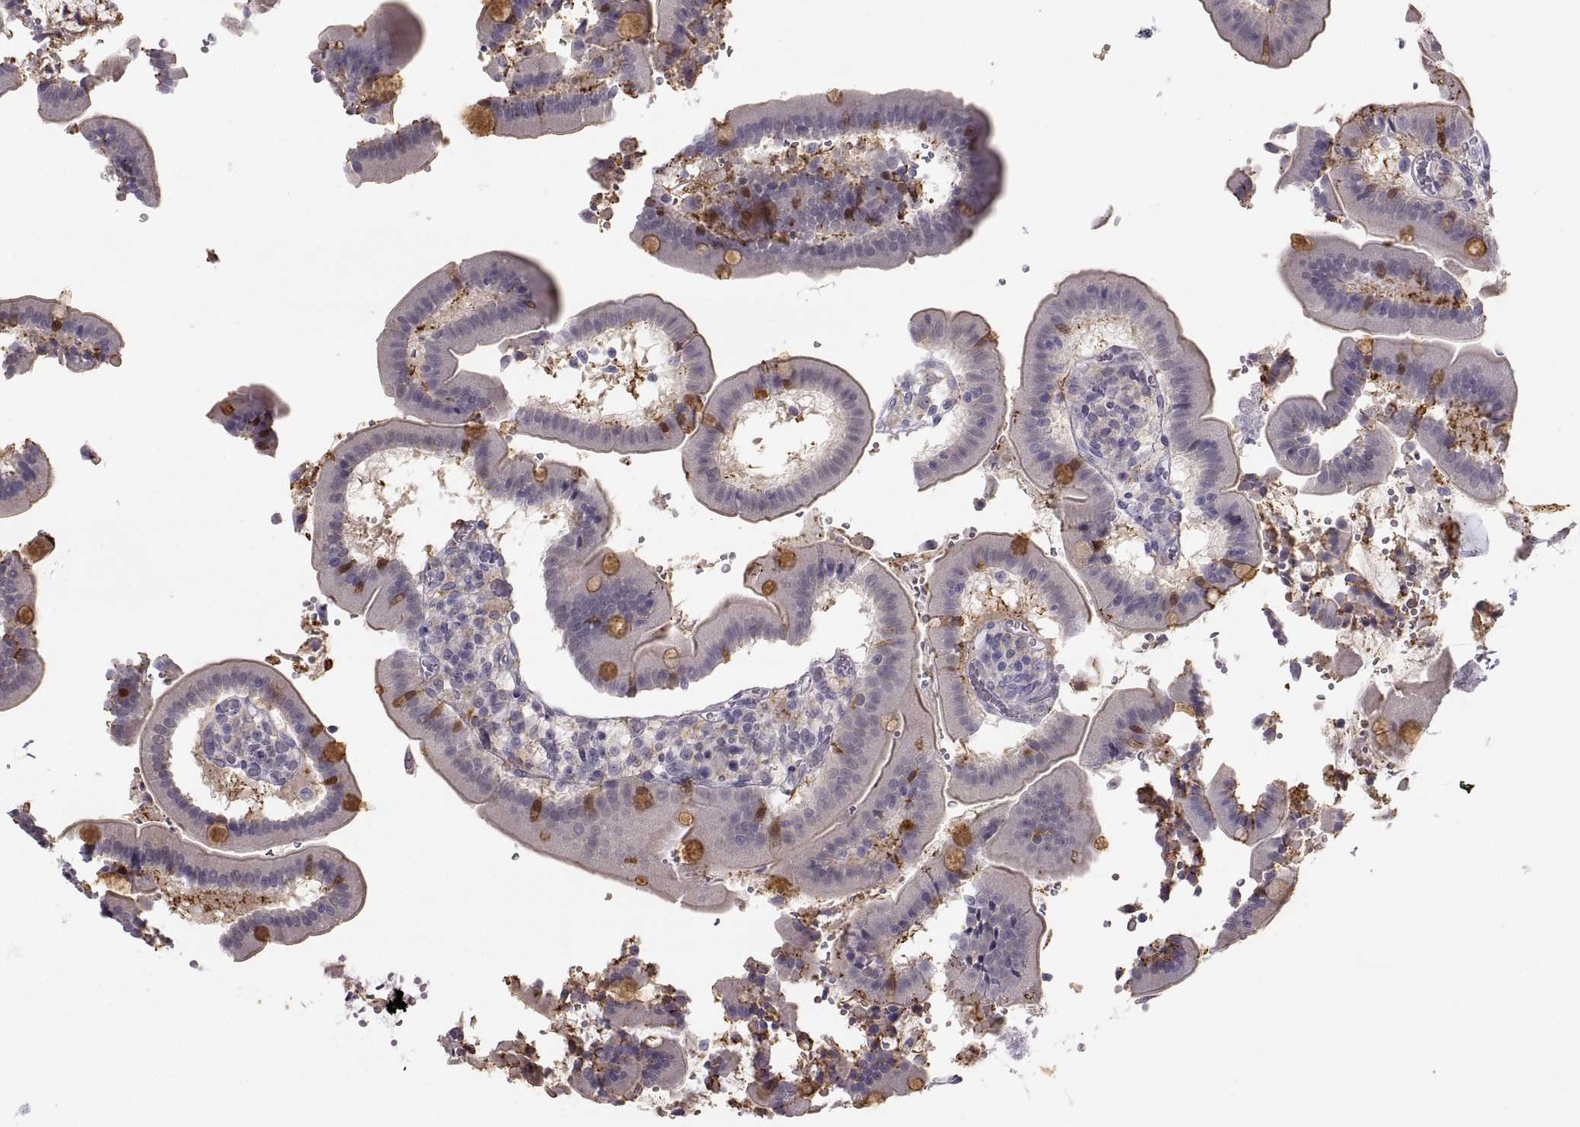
{"staining": {"intensity": "moderate", "quantity": "<25%", "location": "cytoplasmic/membranous"}, "tissue": "duodenum", "cell_type": "Glandular cells", "image_type": "normal", "snomed": [{"axis": "morphology", "description": "Normal tissue, NOS"}, {"axis": "topography", "description": "Duodenum"}], "caption": "Immunohistochemical staining of unremarkable human duodenum reveals moderate cytoplasmic/membranous protein expression in approximately <25% of glandular cells.", "gene": "ZNF185", "patient": {"sex": "female", "age": 62}}